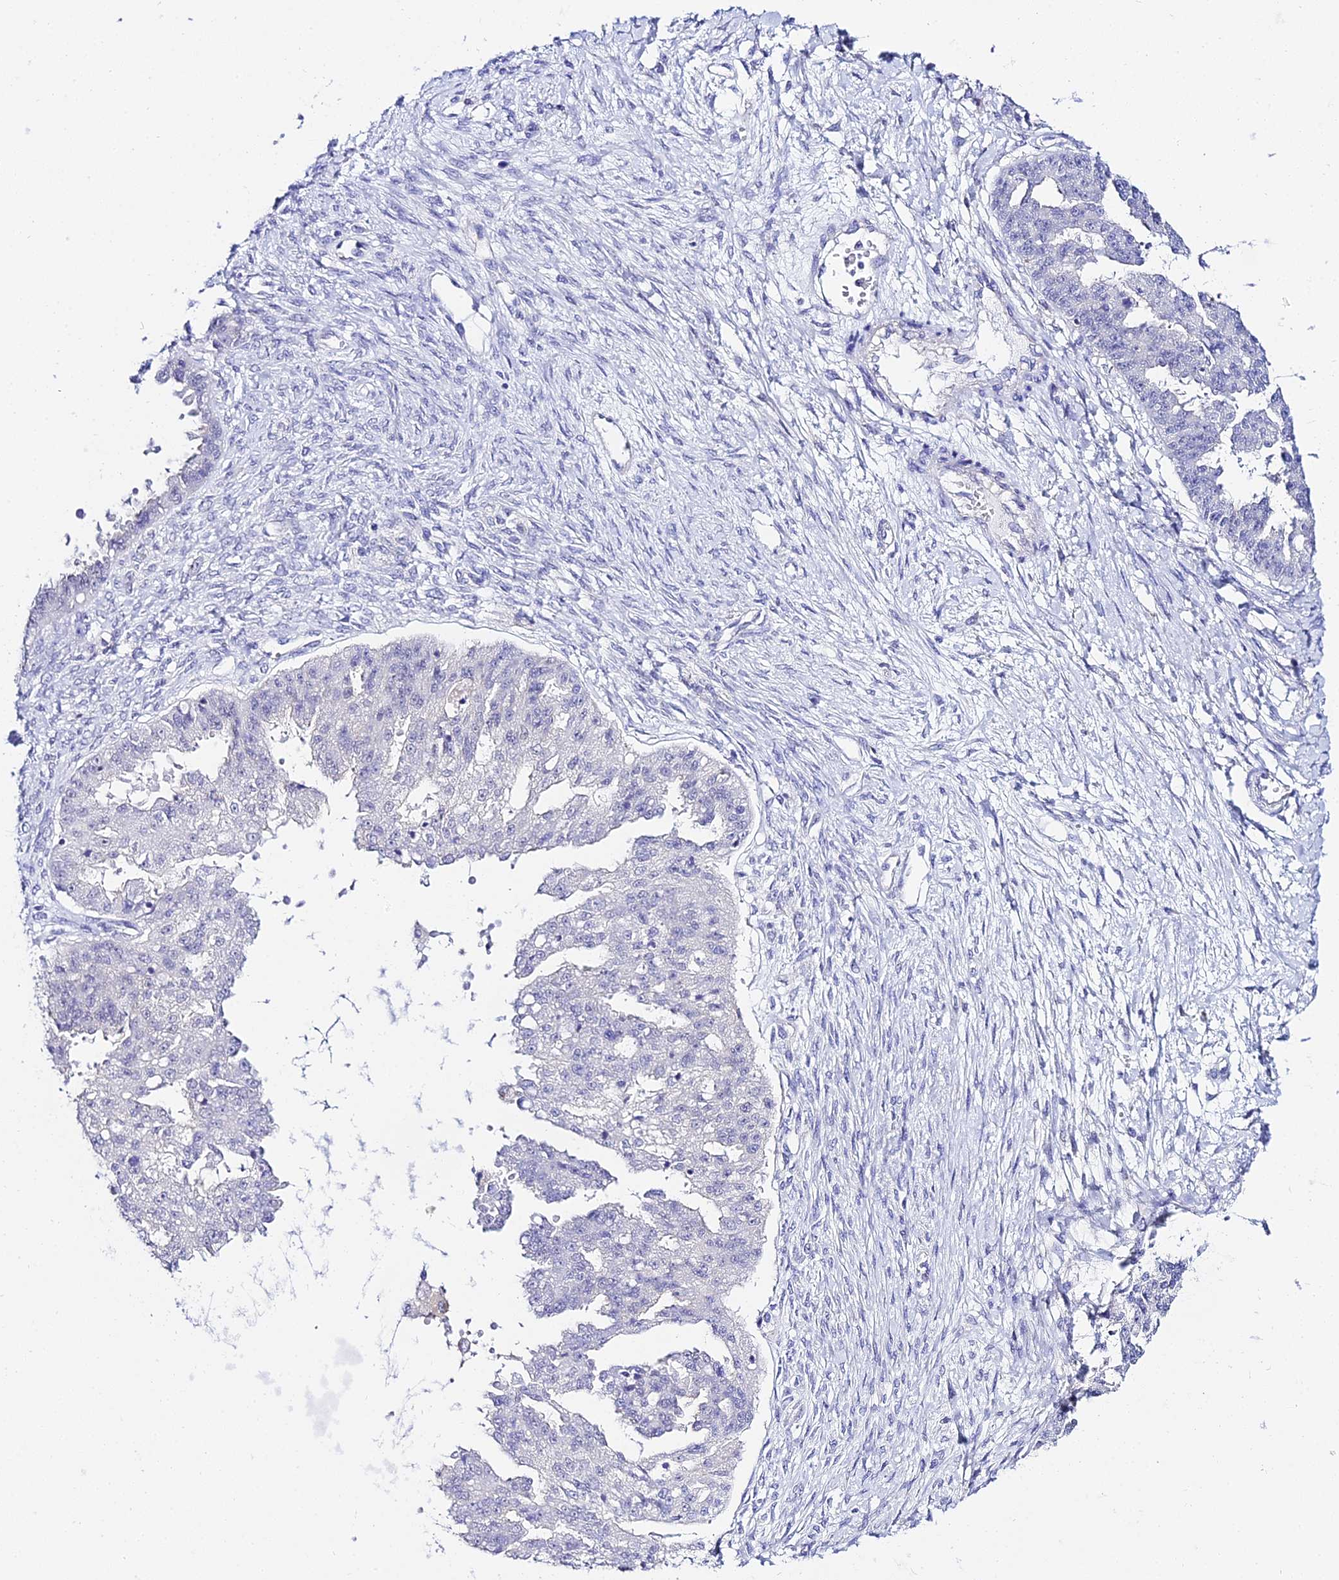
{"staining": {"intensity": "negative", "quantity": "none", "location": "none"}, "tissue": "ovarian cancer", "cell_type": "Tumor cells", "image_type": "cancer", "snomed": [{"axis": "morphology", "description": "Cystadenocarcinoma, serous, NOS"}, {"axis": "topography", "description": "Ovary"}], "caption": "Human ovarian cancer stained for a protein using immunohistochemistry reveals no positivity in tumor cells.", "gene": "ATG16L2", "patient": {"sex": "female", "age": 58}}